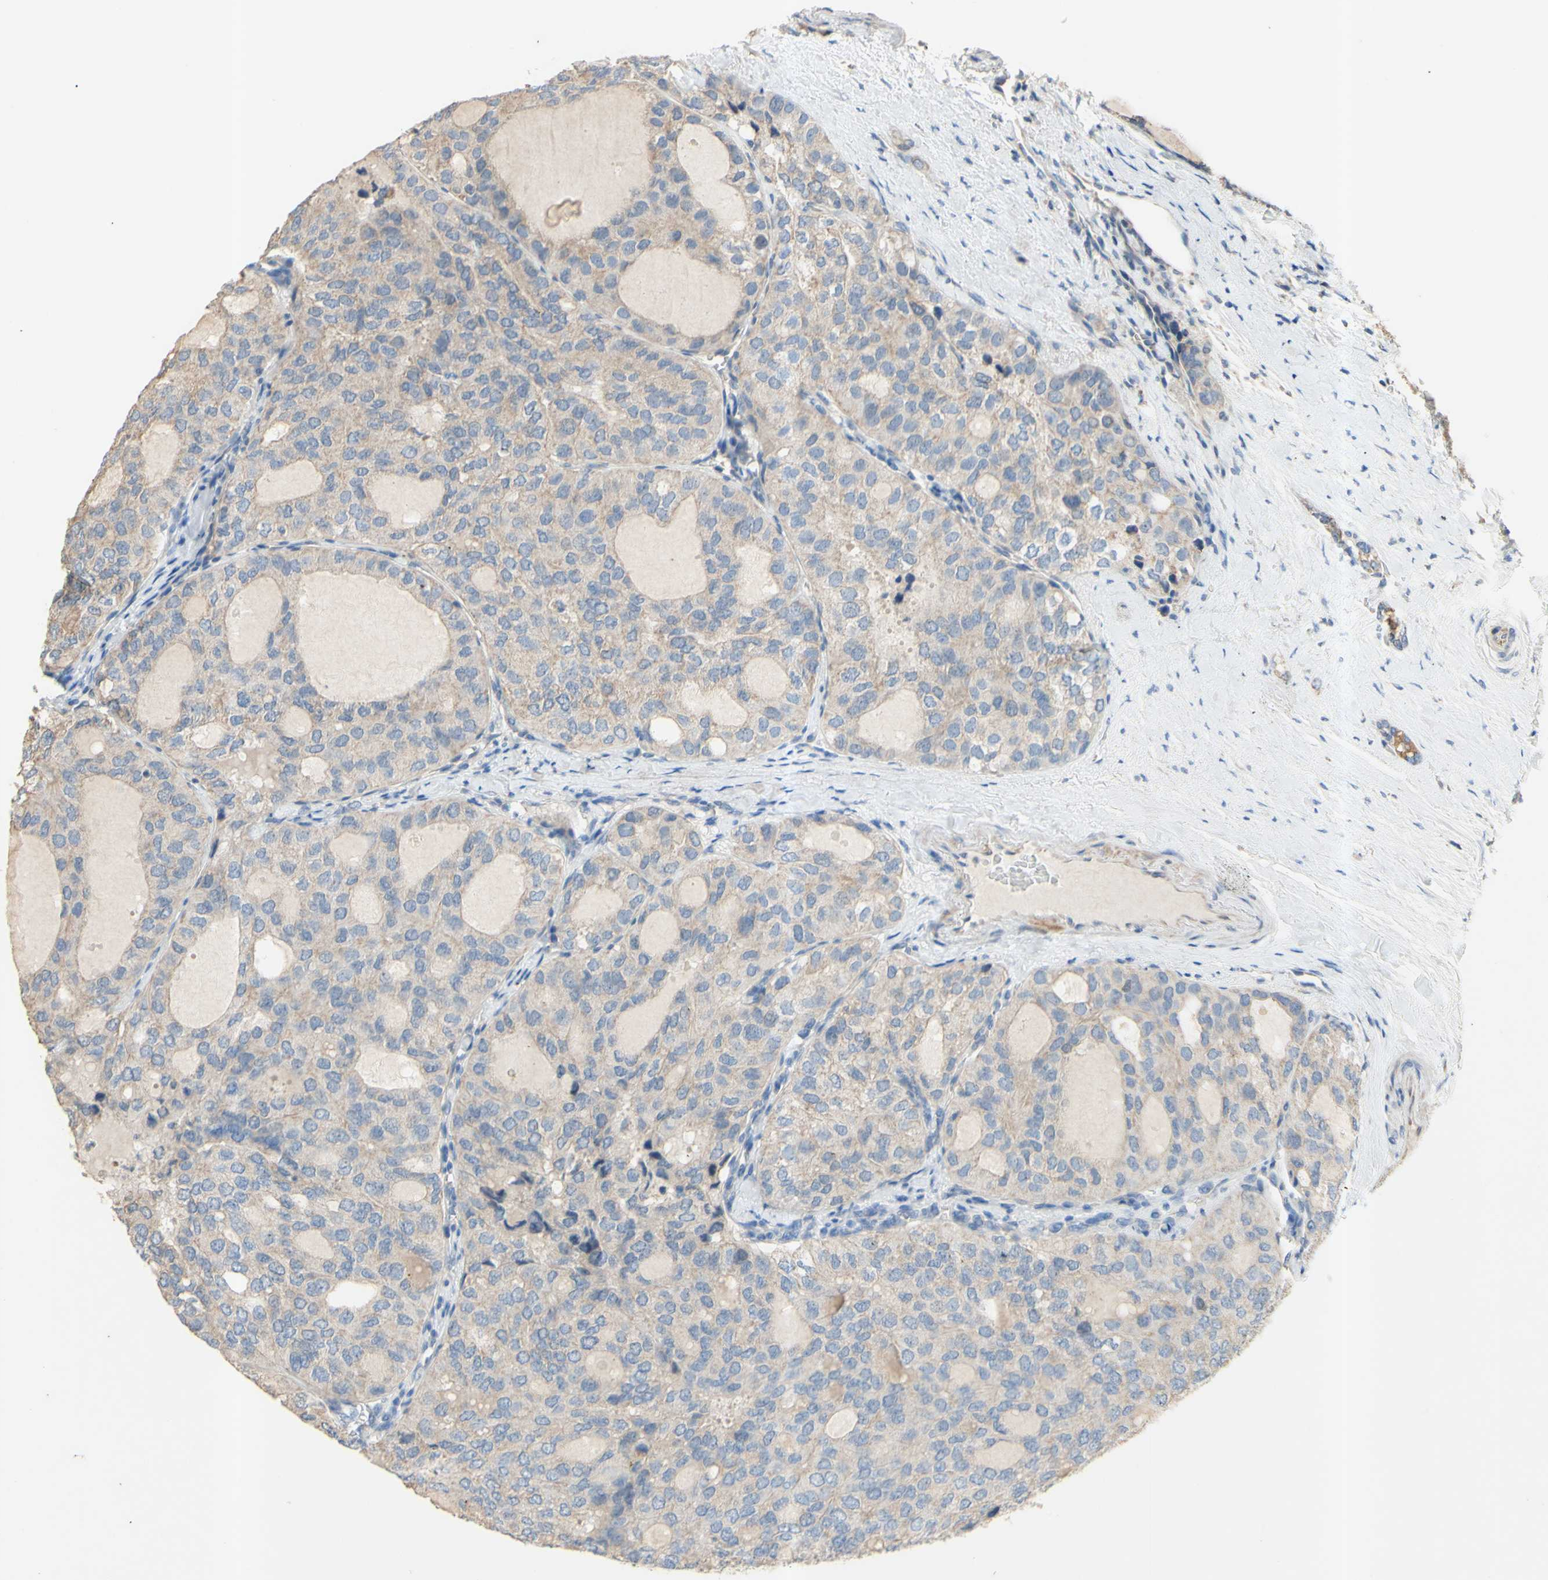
{"staining": {"intensity": "weak", "quantity": "25%-75%", "location": "cytoplasmic/membranous"}, "tissue": "thyroid cancer", "cell_type": "Tumor cells", "image_type": "cancer", "snomed": [{"axis": "morphology", "description": "Follicular adenoma carcinoma, NOS"}, {"axis": "topography", "description": "Thyroid gland"}], "caption": "Human follicular adenoma carcinoma (thyroid) stained with a brown dye reveals weak cytoplasmic/membranous positive expression in about 25%-75% of tumor cells.", "gene": "PTGIS", "patient": {"sex": "male", "age": 75}}